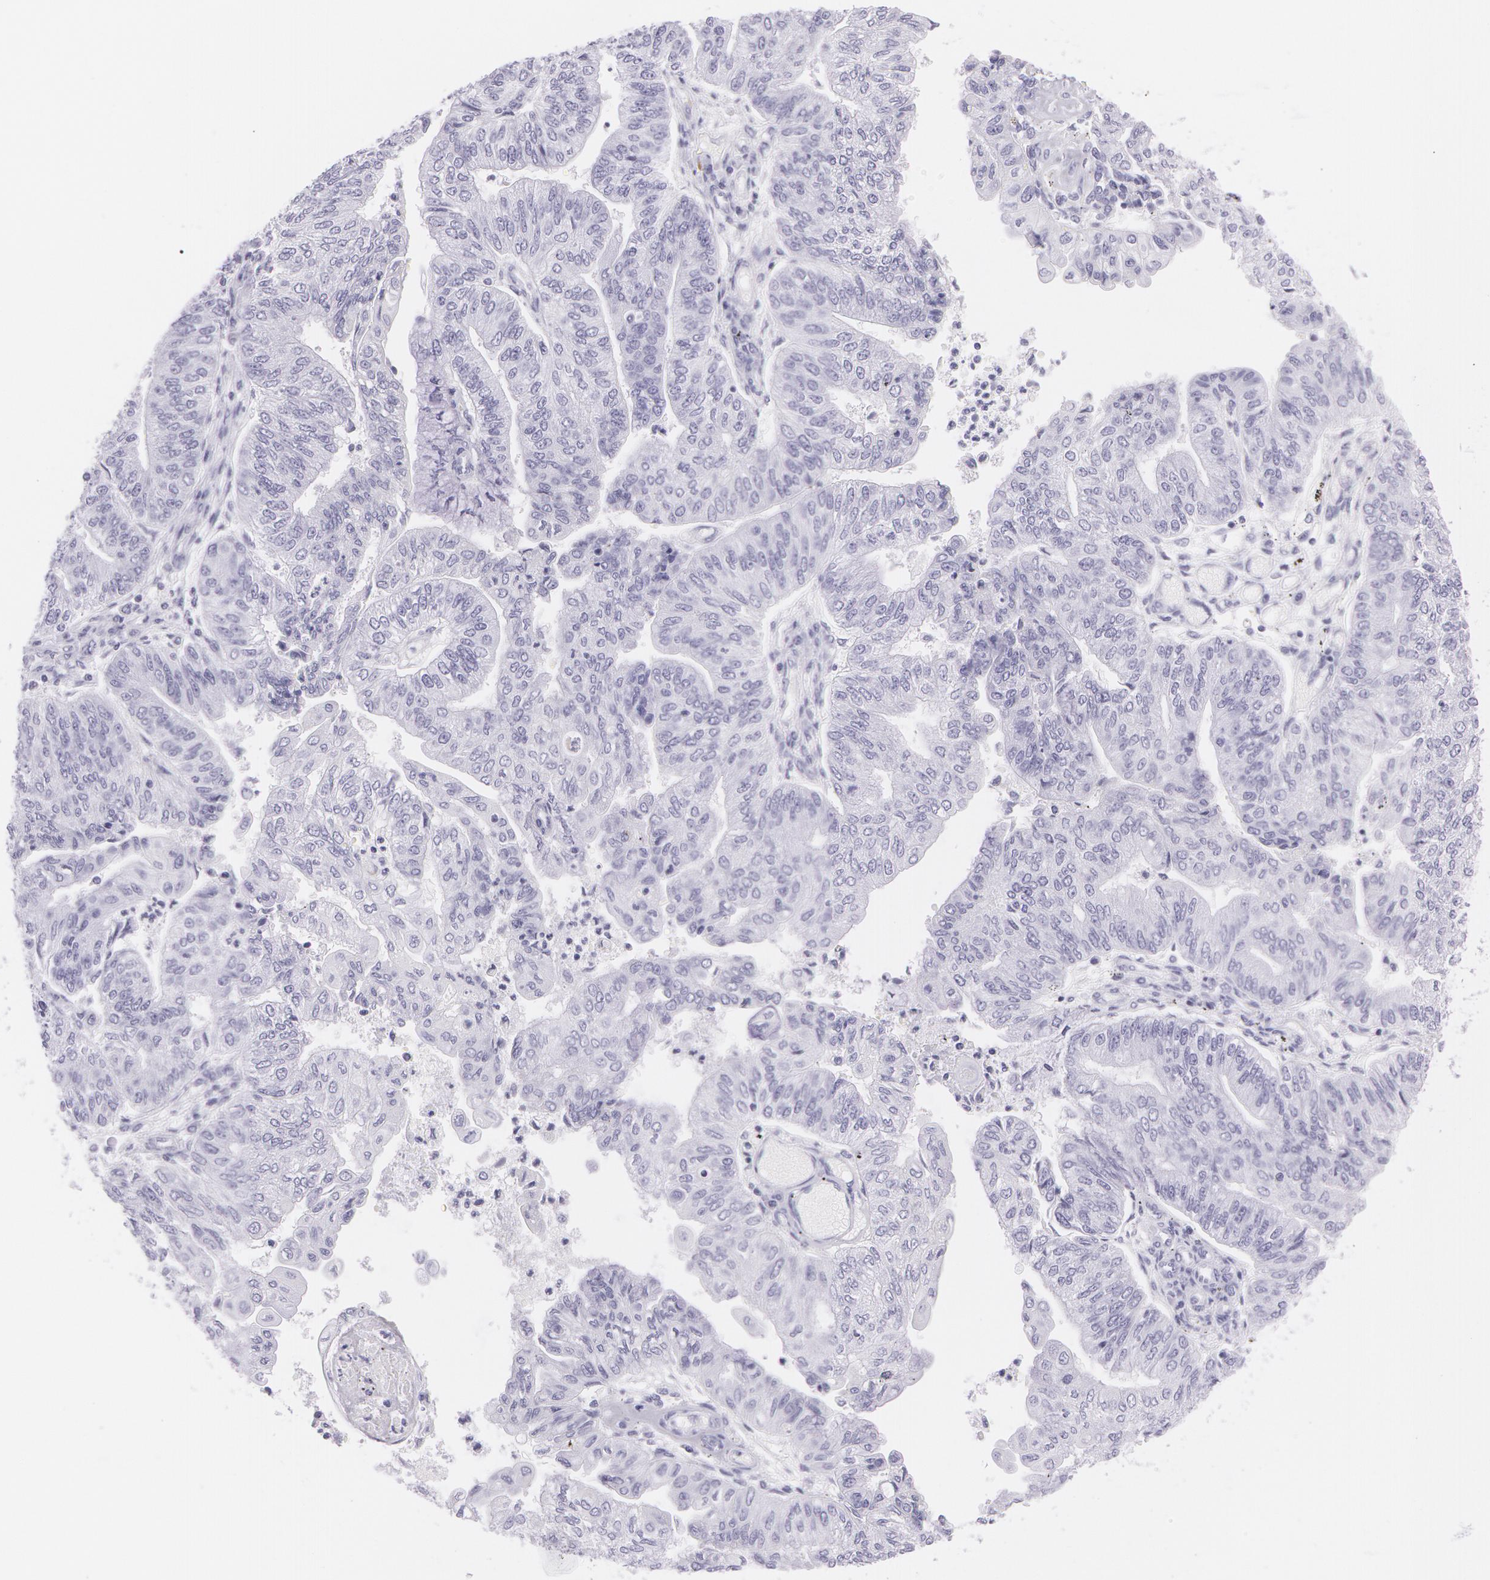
{"staining": {"intensity": "negative", "quantity": "none", "location": "none"}, "tissue": "endometrial cancer", "cell_type": "Tumor cells", "image_type": "cancer", "snomed": [{"axis": "morphology", "description": "Adenocarcinoma, NOS"}, {"axis": "topography", "description": "Endometrium"}], "caption": "Immunohistochemistry of adenocarcinoma (endometrial) shows no staining in tumor cells. (DAB (3,3'-diaminobenzidine) immunohistochemistry (IHC) visualized using brightfield microscopy, high magnification).", "gene": "SNCG", "patient": {"sex": "female", "age": 59}}